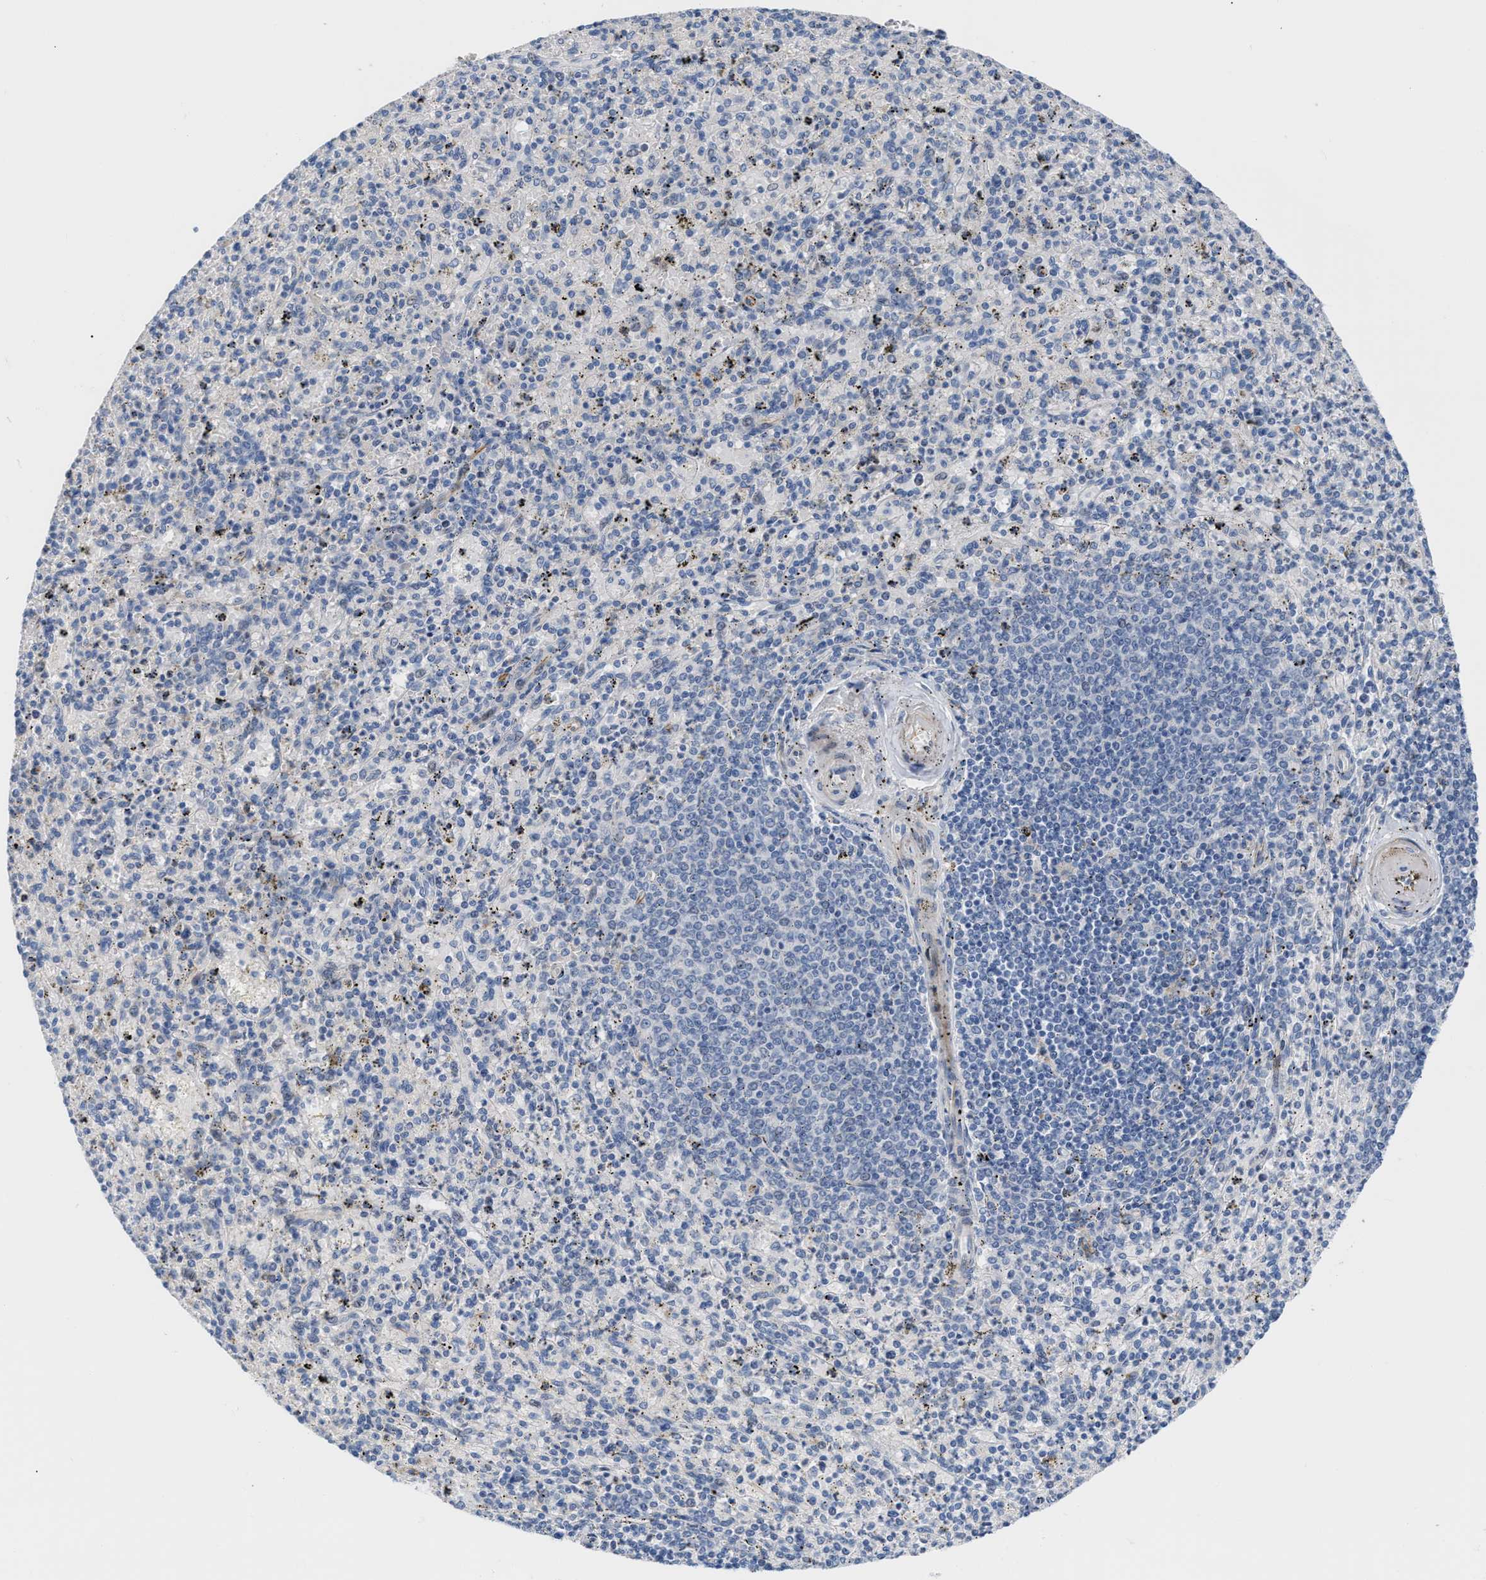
{"staining": {"intensity": "negative", "quantity": "none", "location": "none"}, "tissue": "spleen", "cell_type": "Cells in red pulp", "image_type": "normal", "snomed": [{"axis": "morphology", "description": "Normal tissue, NOS"}, {"axis": "topography", "description": "Spleen"}], "caption": "An IHC micrograph of benign spleen is shown. There is no staining in cells in red pulp of spleen. (Brightfield microscopy of DAB immunohistochemistry (IHC) at high magnification).", "gene": "TFPI", "patient": {"sex": "male", "age": 72}}